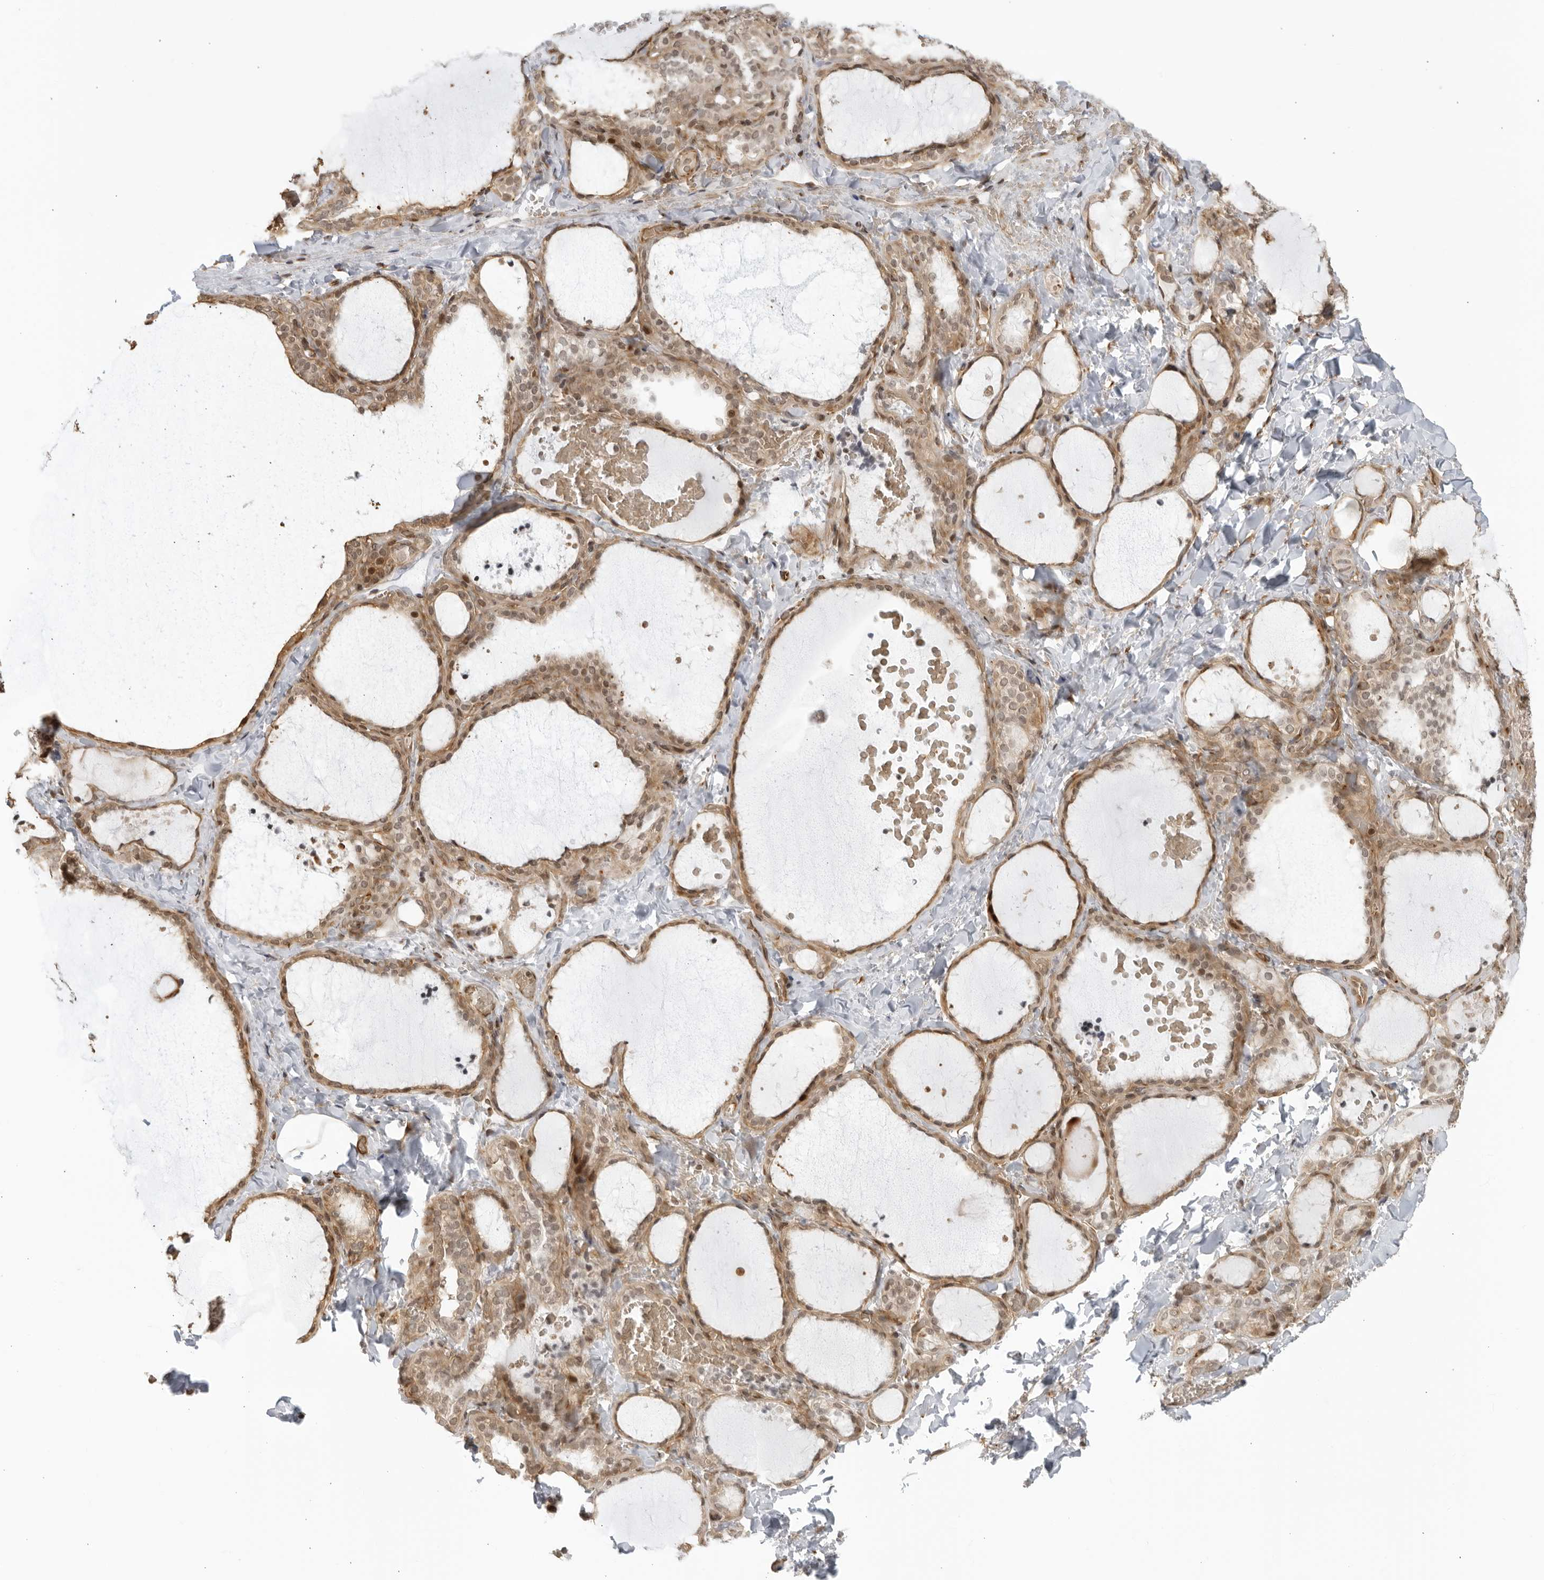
{"staining": {"intensity": "moderate", "quantity": ">75%", "location": "cytoplasmic/membranous,nuclear"}, "tissue": "thyroid gland", "cell_type": "Glandular cells", "image_type": "normal", "snomed": [{"axis": "morphology", "description": "Normal tissue, NOS"}, {"axis": "topography", "description": "Thyroid gland"}], "caption": "This image demonstrates IHC staining of normal thyroid gland, with medium moderate cytoplasmic/membranous,nuclear expression in about >75% of glandular cells.", "gene": "TCF21", "patient": {"sex": "female", "age": 22}}